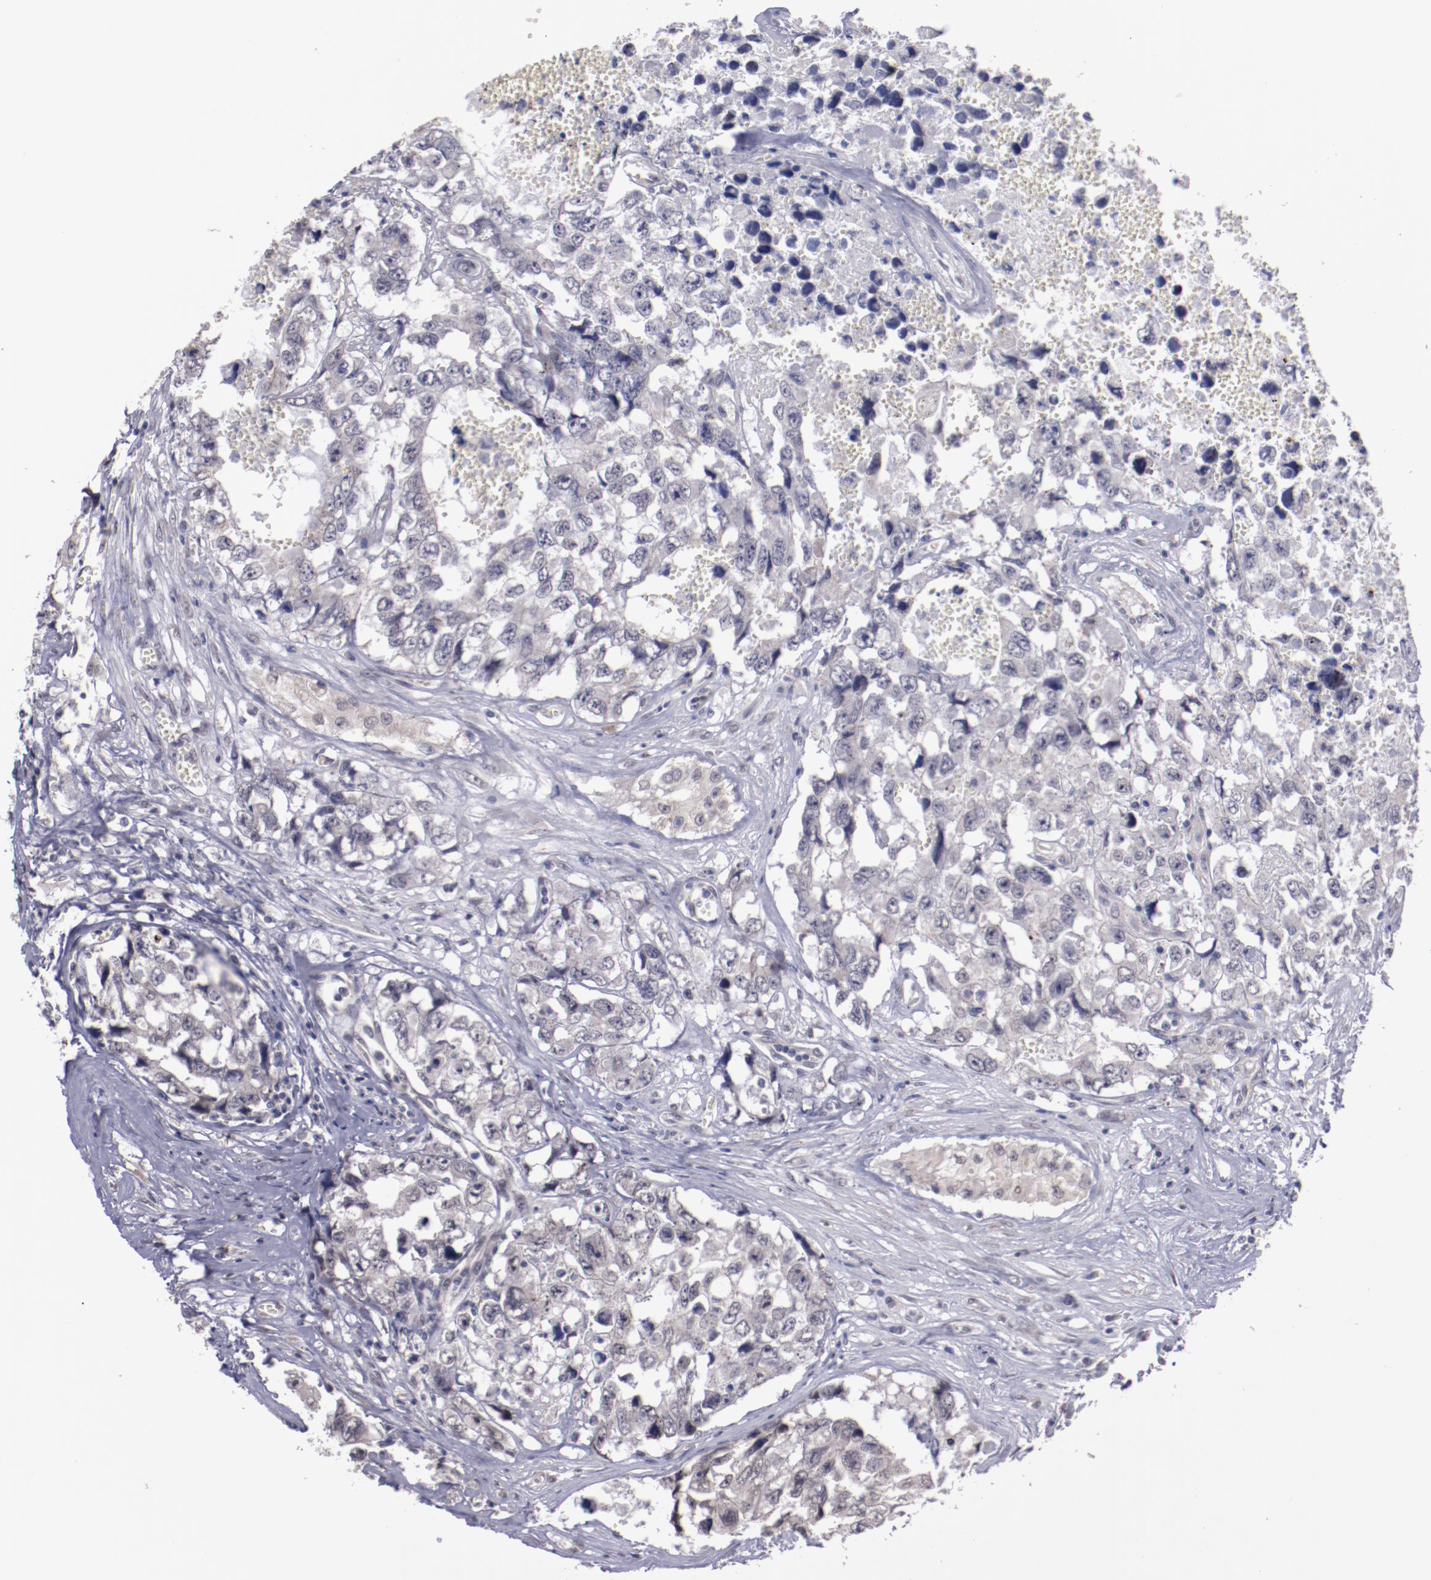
{"staining": {"intensity": "weak", "quantity": "<25%", "location": "cytoplasmic/membranous"}, "tissue": "testis cancer", "cell_type": "Tumor cells", "image_type": "cancer", "snomed": [{"axis": "morphology", "description": "Carcinoma, Embryonal, NOS"}, {"axis": "topography", "description": "Testis"}], "caption": "Immunohistochemistry (IHC) of testis cancer (embryonal carcinoma) exhibits no staining in tumor cells.", "gene": "NRXN3", "patient": {"sex": "male", "age": 31}}